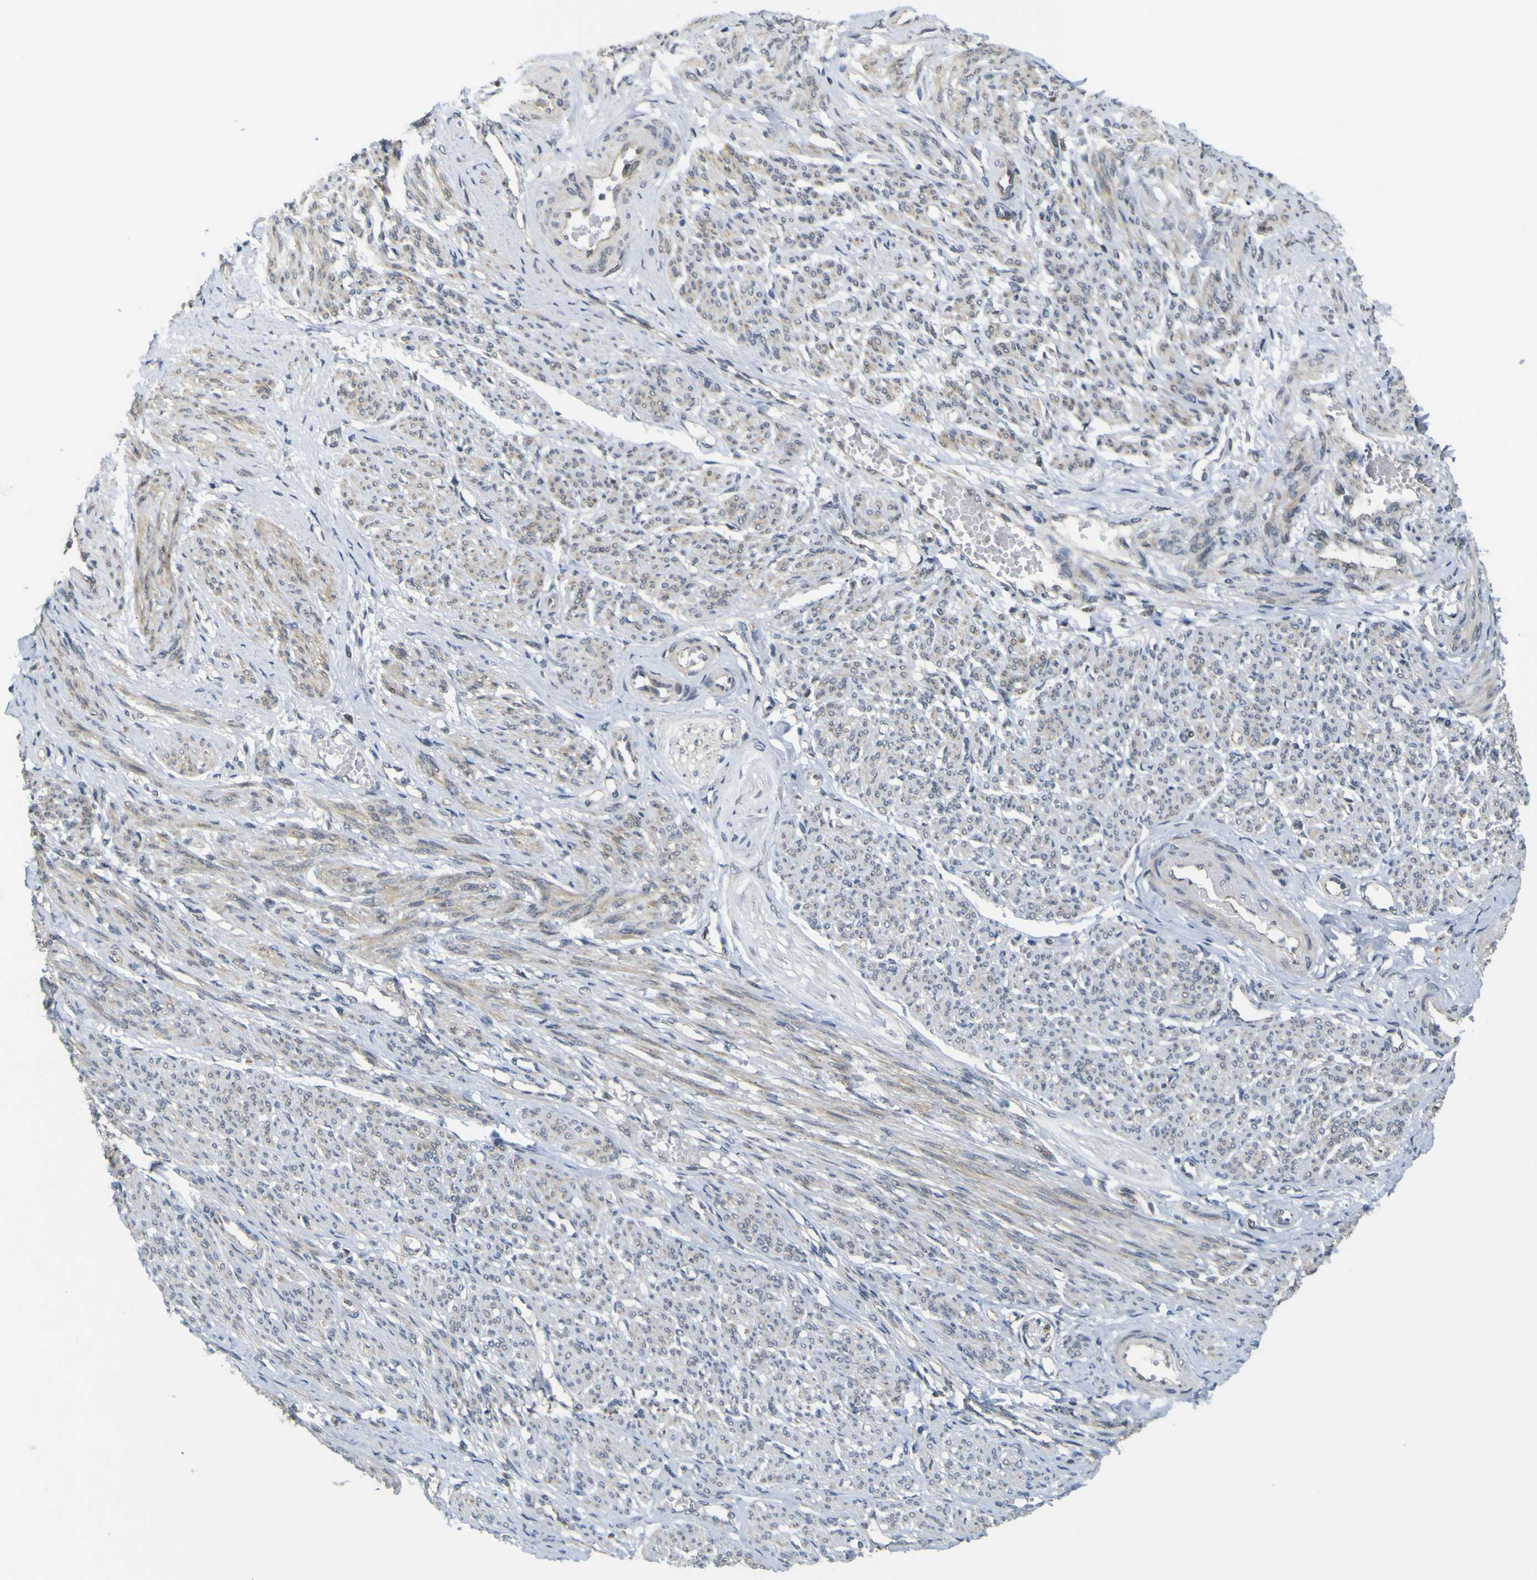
{"staining": {"intensity": "weak", "quantity": ">75%", "location": "cytoplasmic/membranous"}, "tissue": "smooth muscle", "cell_type": "Smooth muscle cells", "image_type": "normal", "snomed": [{"axis": "morphology", "description": "Normal tissue, NOS"}, {"axis": "topography", "description": "Smooth muscle"}], "caption": "Smooth muscle stained with a brown dye reveals weak cytoplasmic/membranous positive staining in approximately >75% of smooth muscle cells.", "gene": "ACBD5", "patient": {"sex": "female", "age": 65}}